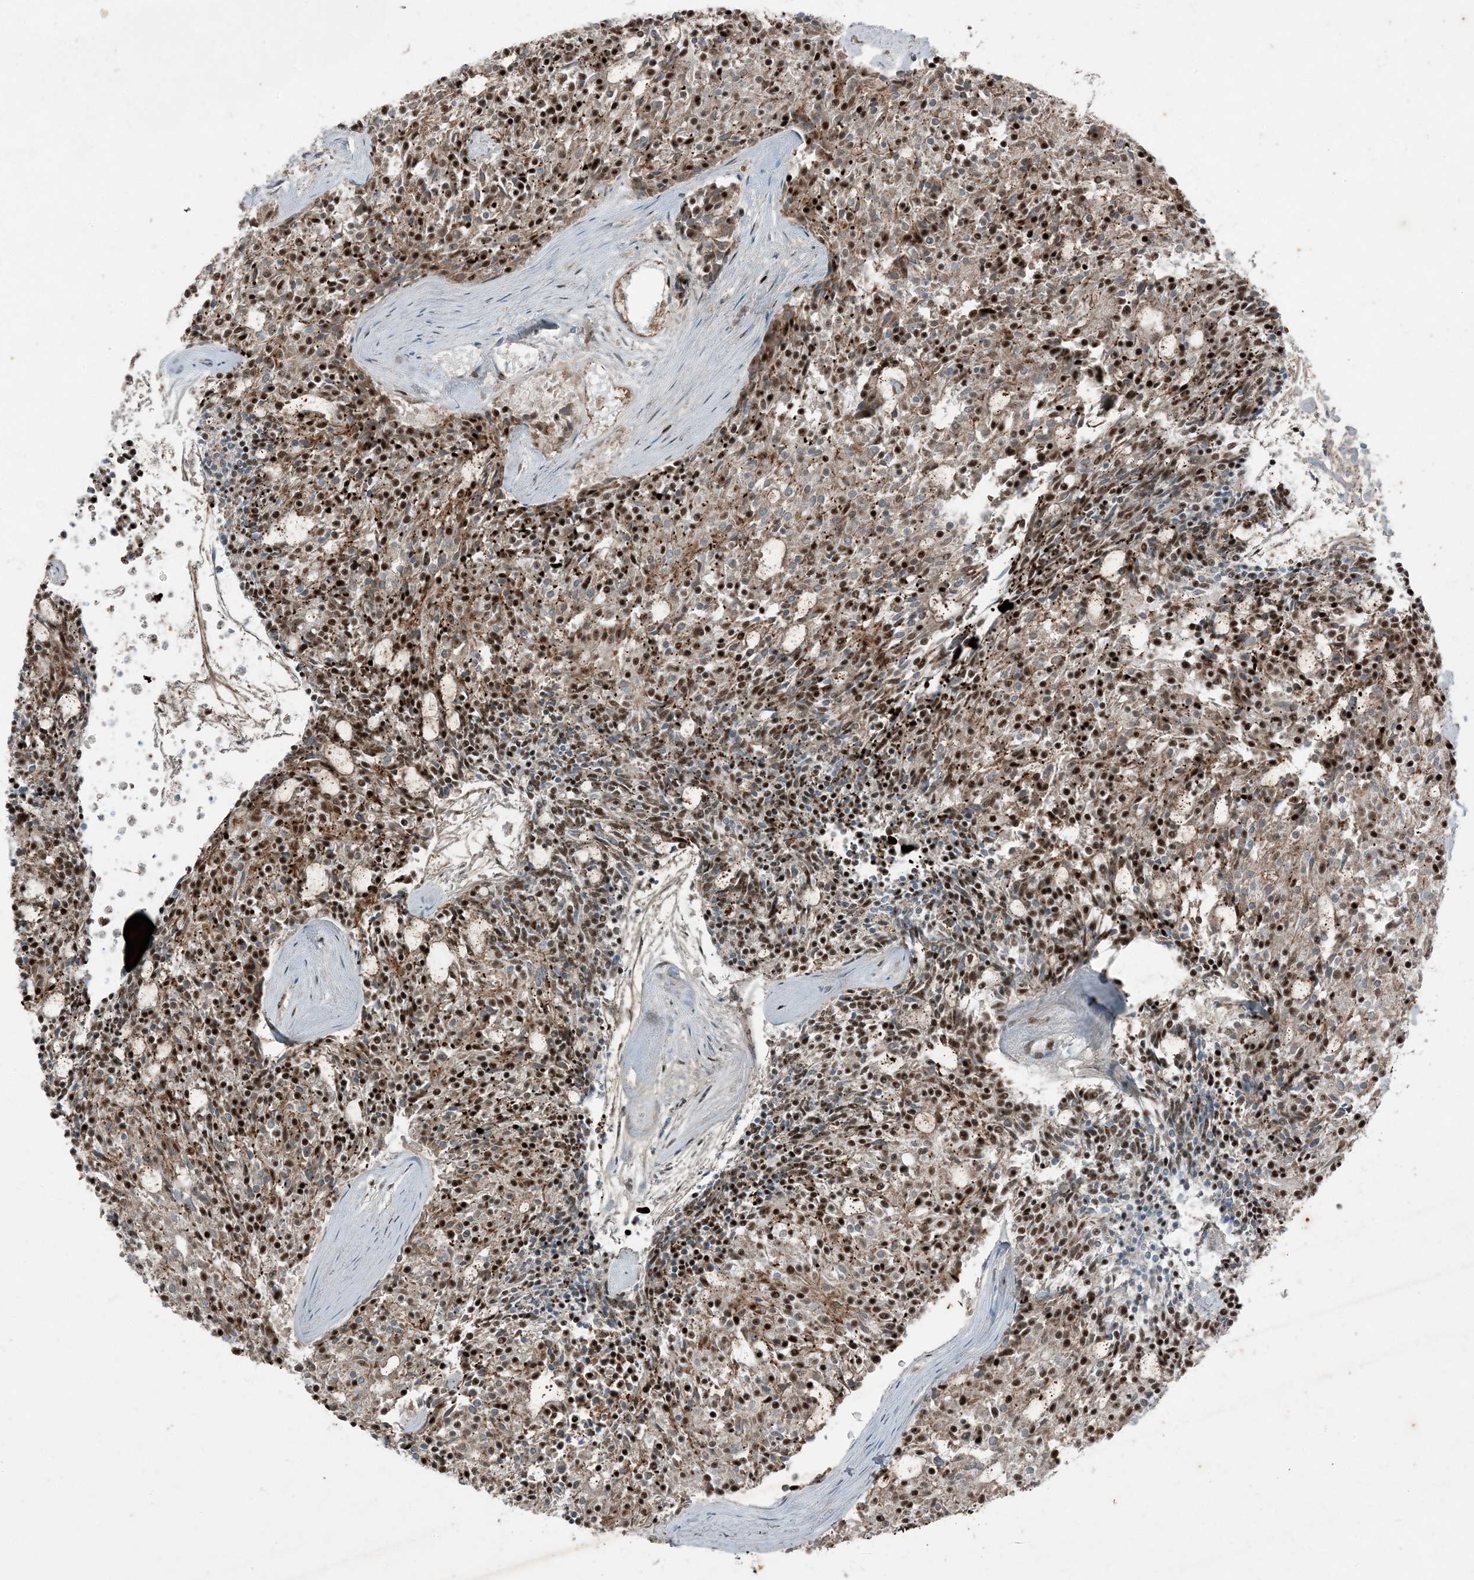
{"staining": {"intensity": "moderate", "quantity": ">75%", "location": "nuclear"}, "tissue": "carcinoid", "cell_type": "Tumor cells", "image_type": "cancer", "snomed": [{"axis": "morphology", "description": "Carcinoid, malignant, NOS"}, {"axis": "topography", "description": "Pancreas"}], "caption": "DAB immunohistochemical staining of human malignant carcinoid exhibits moderate nuclear protein positivity in approximately >75% of tumor cells.", "gene": "TADA2B", "patient": {"sex": "female", "age": 54}}